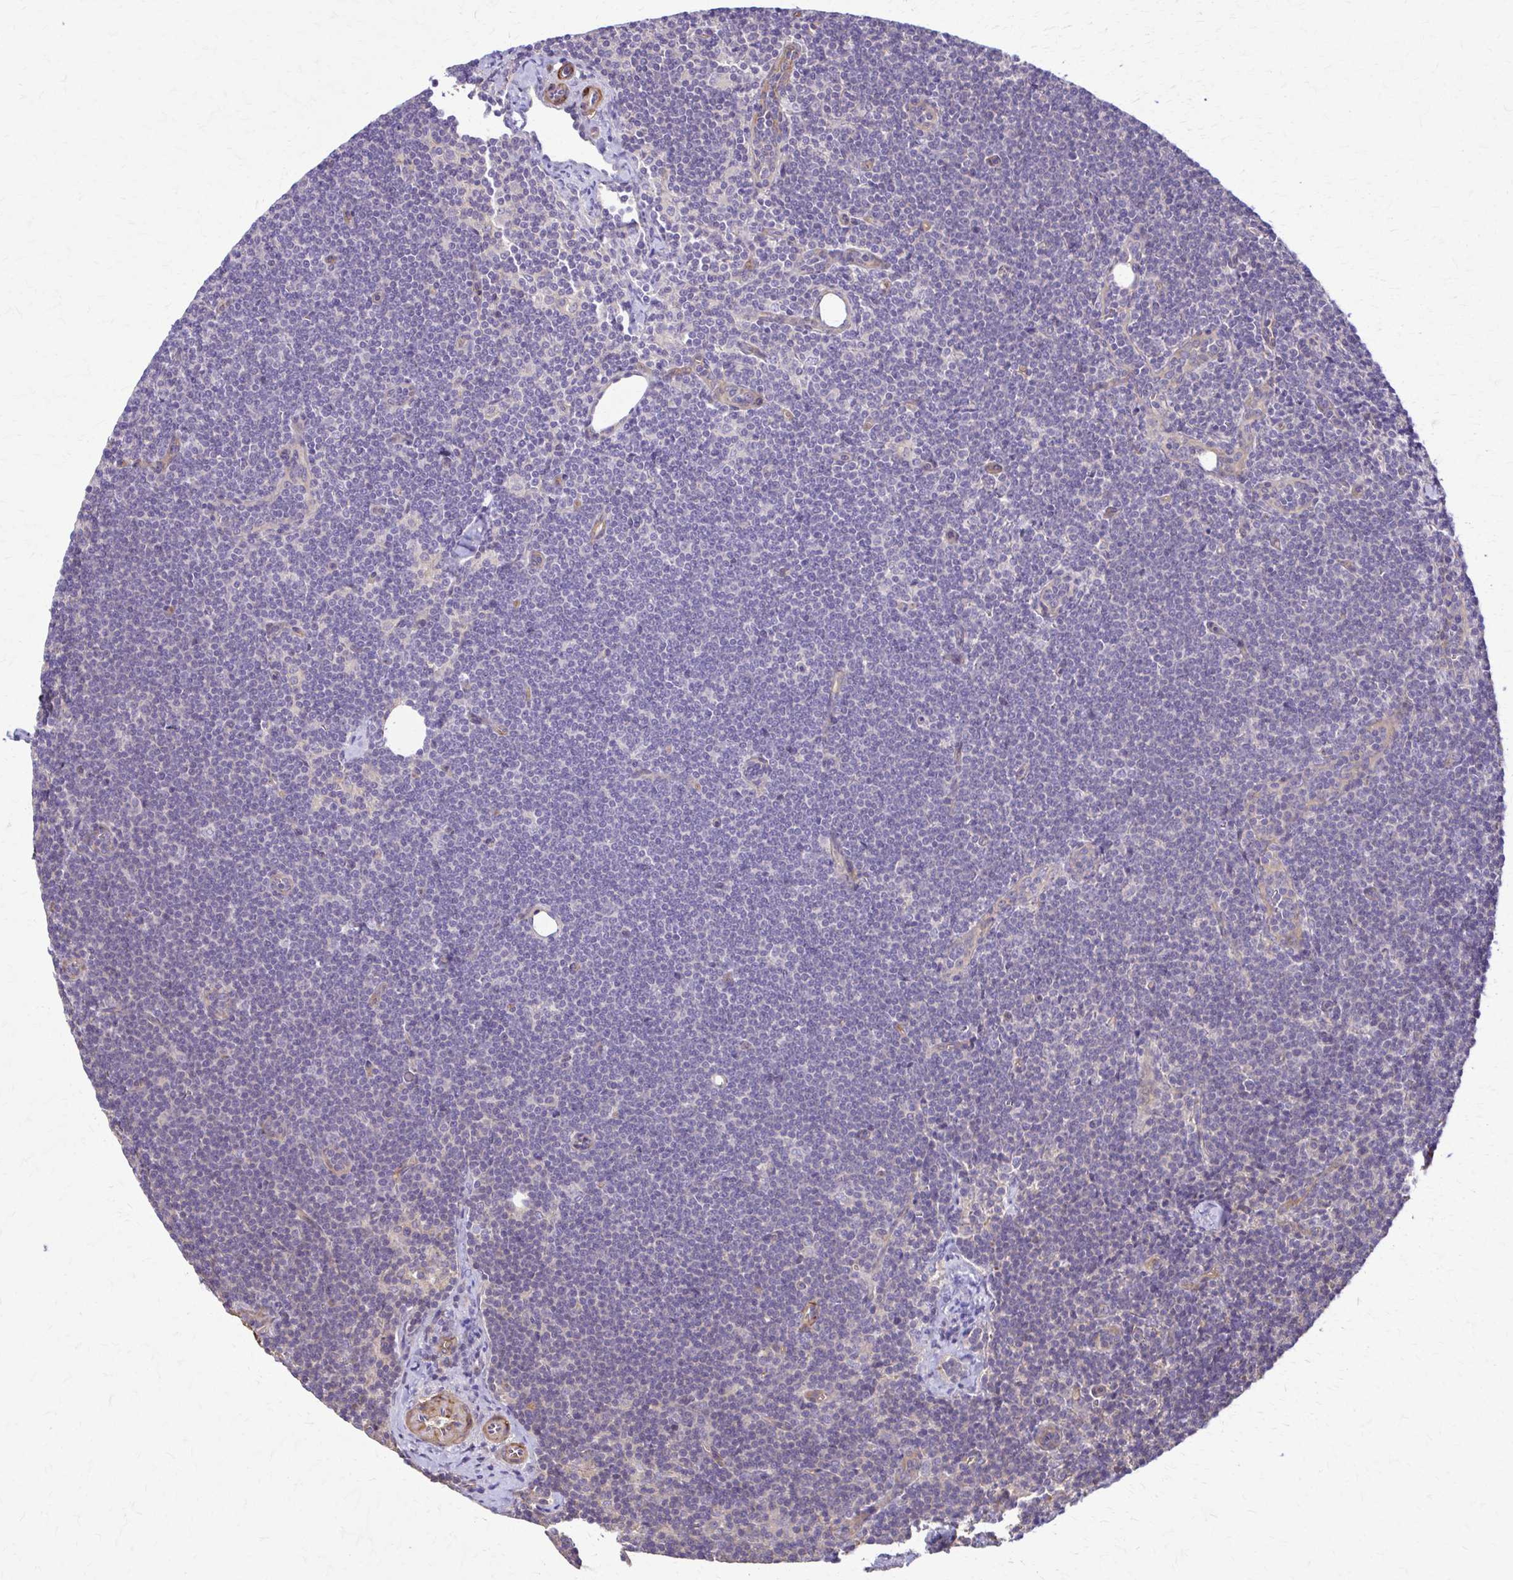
{"staining": {"intensity": "negative", "quantity": "none", "location": "none"}, "tissue": "lymphoma", "cell_type": "Tumor cells", "image_type": "cancer", "snomed": [{"axis": "morphology", "description": "Malignant lymphoma, non-Hodgkin's type, Low grade"}, {"axis": "topography", "description": "Lymph node"}], "caption": "Micrograph shows no significant protein expression in tumor cells of lymphoma.", "gene": "DSP", "patient": {"sex": "female", "age": 73}}